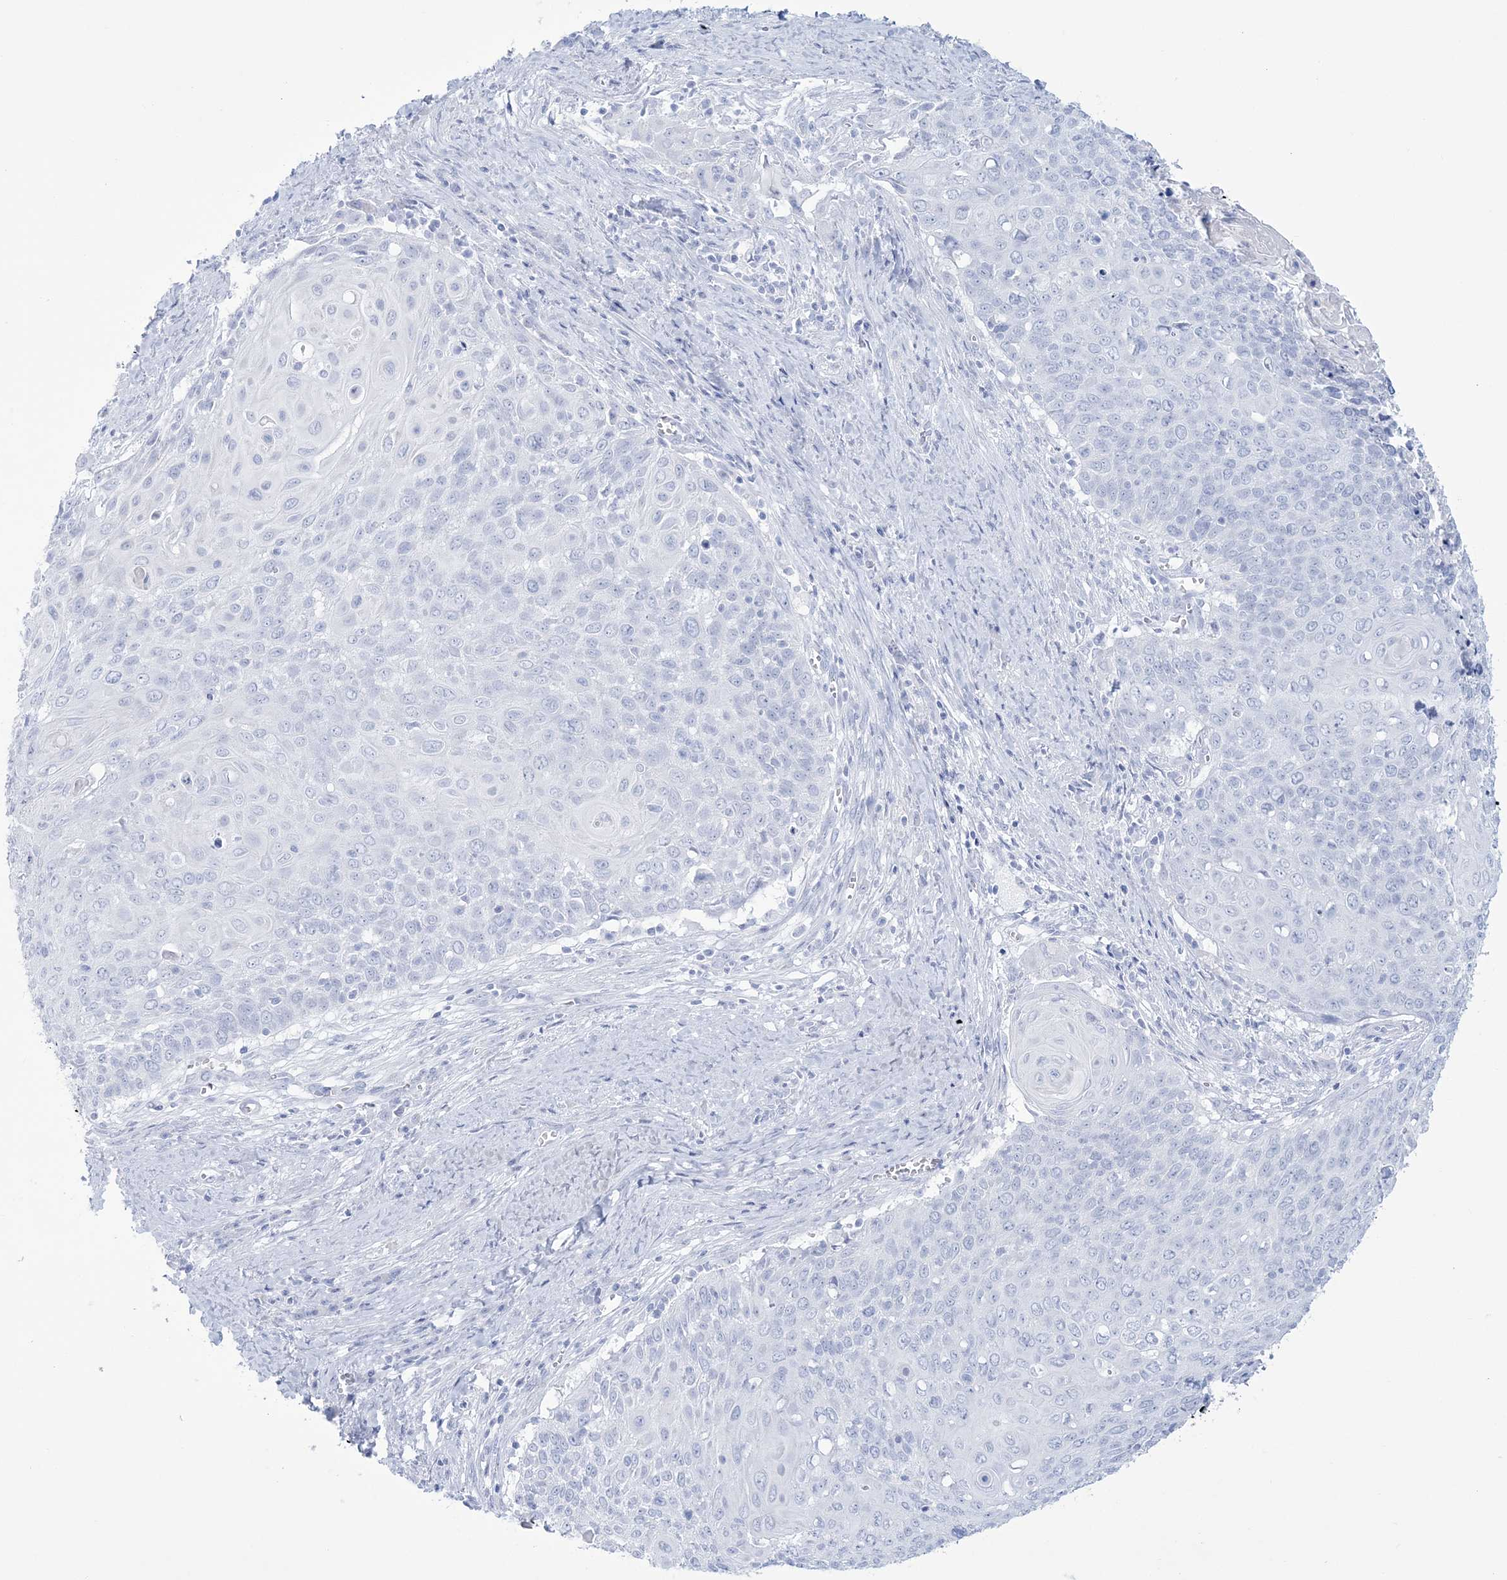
{"staining": {"intensity": "negative", "quantity": "none", "location": "none"}, "tissue": "cervical cancer", "cell_type": "Tumor cells", "image_type": "cancer", "snomed": [{"axis": "morphology", "description": "Squamous cell carcinoma, NOS"}, {"axis": "topography", "description": "Cervix"}], "caption": "Immunohistochemistry (IHC) histopathology image of neoplastic tissue: cervical cancer (squamous cell carcinoma) stained with DAB (3,3'-diaminobenzidine) shows no significant protein positivity in tumor cells.", "gene": "RBP2", "patient": {"sex": "female", "age": 39}}